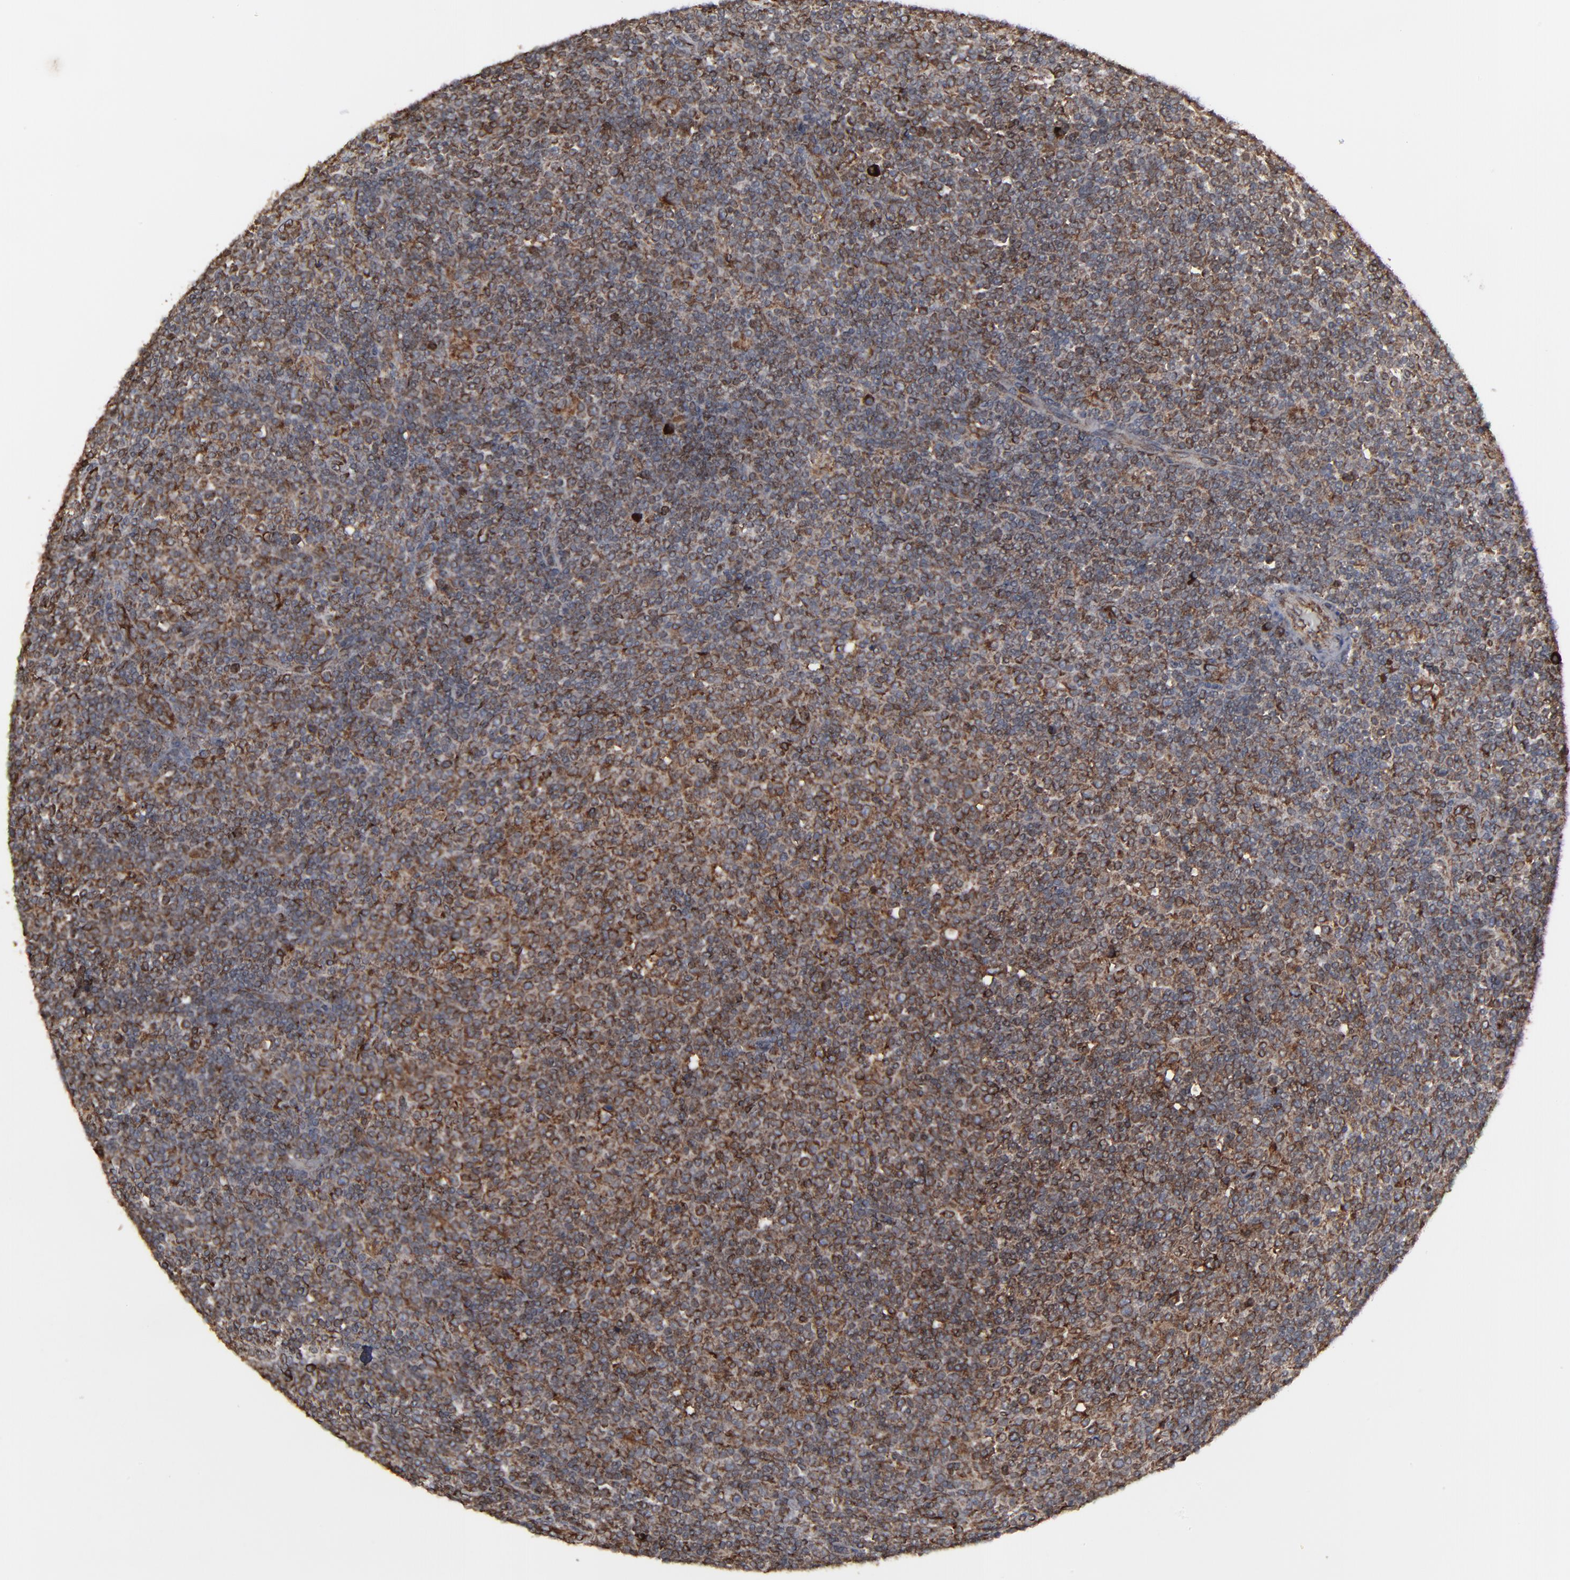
{"staining": {"intensity": "moderate", "quantity": ">75%", "location": "cytoplasmic/membranous"}, "tissue": "lymphoma", "cell_type": "Tumor cells", "image_type": "cancer", "snomed": [{"axis": "morphology", "description": "Malignant lymphoma, non-Hodgkin's type, Low grade"}, {"axis": "topography", "description": "Lymph node"}], "caption": "Low-grade malignant lymphoma, non-Hodgkin's type was stained to show a protein in brown. There is medium levels of moderate cytoplasmic/membranous staining in approximately >75% of tumor cells. Nuclei are stained in blue.", "gene": "CNIH1", "patient": {"sex": "male", "age": 70}}